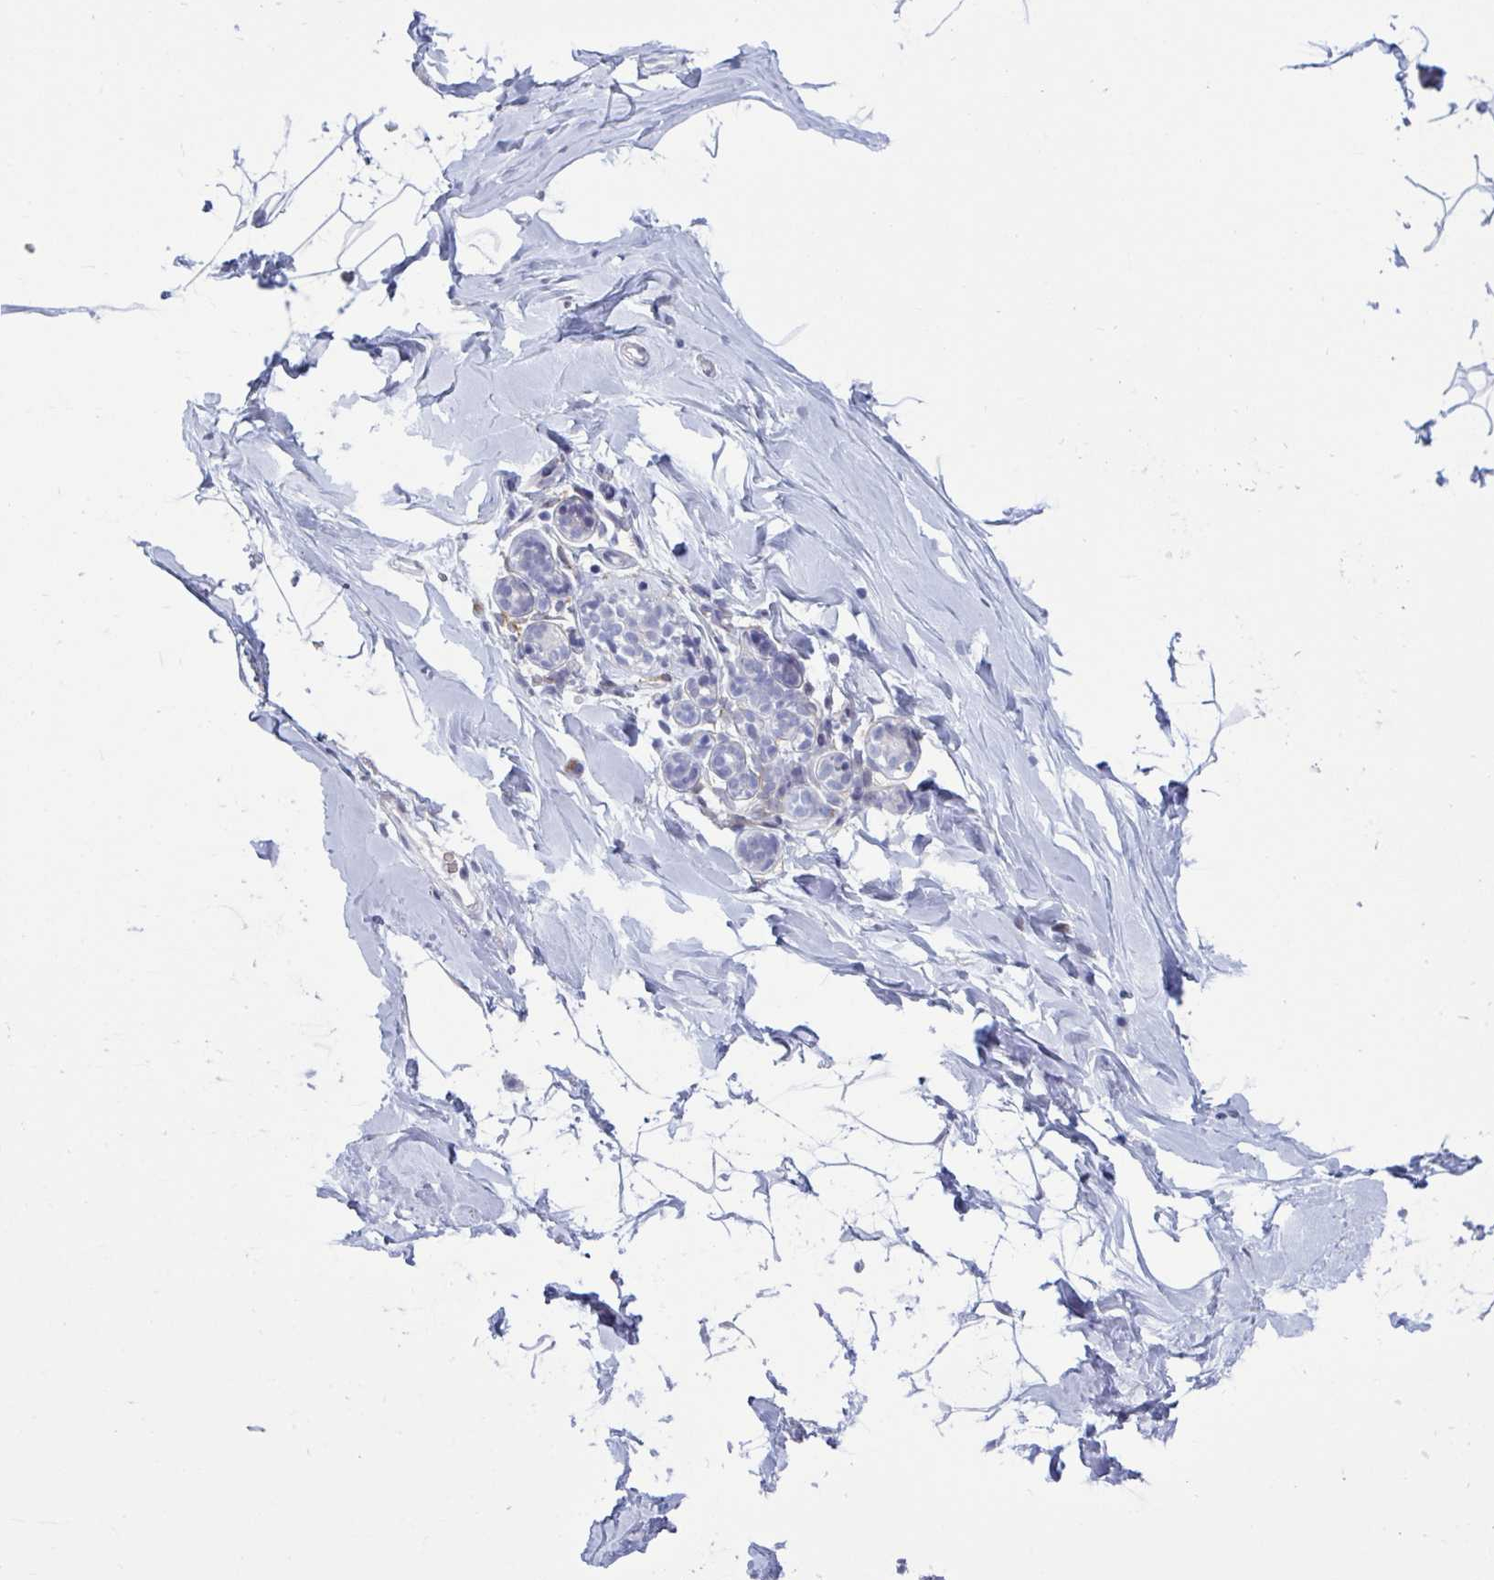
{"staining": {"intensity": "negative", "quantity": "none", "location": "none"}, "tissue": "breast", "cell_type": "Adipocytes", "image_type": "normal", "snomed": [{"axis": "morphology", "description": "Normal tissue, NOS"}, {"axis": "topography", "description": "Breast"}], "caption": "The image reveals no staining of adipocytes in benign breast.", "gene": "HSD11B2", "patient": {"sex": "female", "age": 32}}